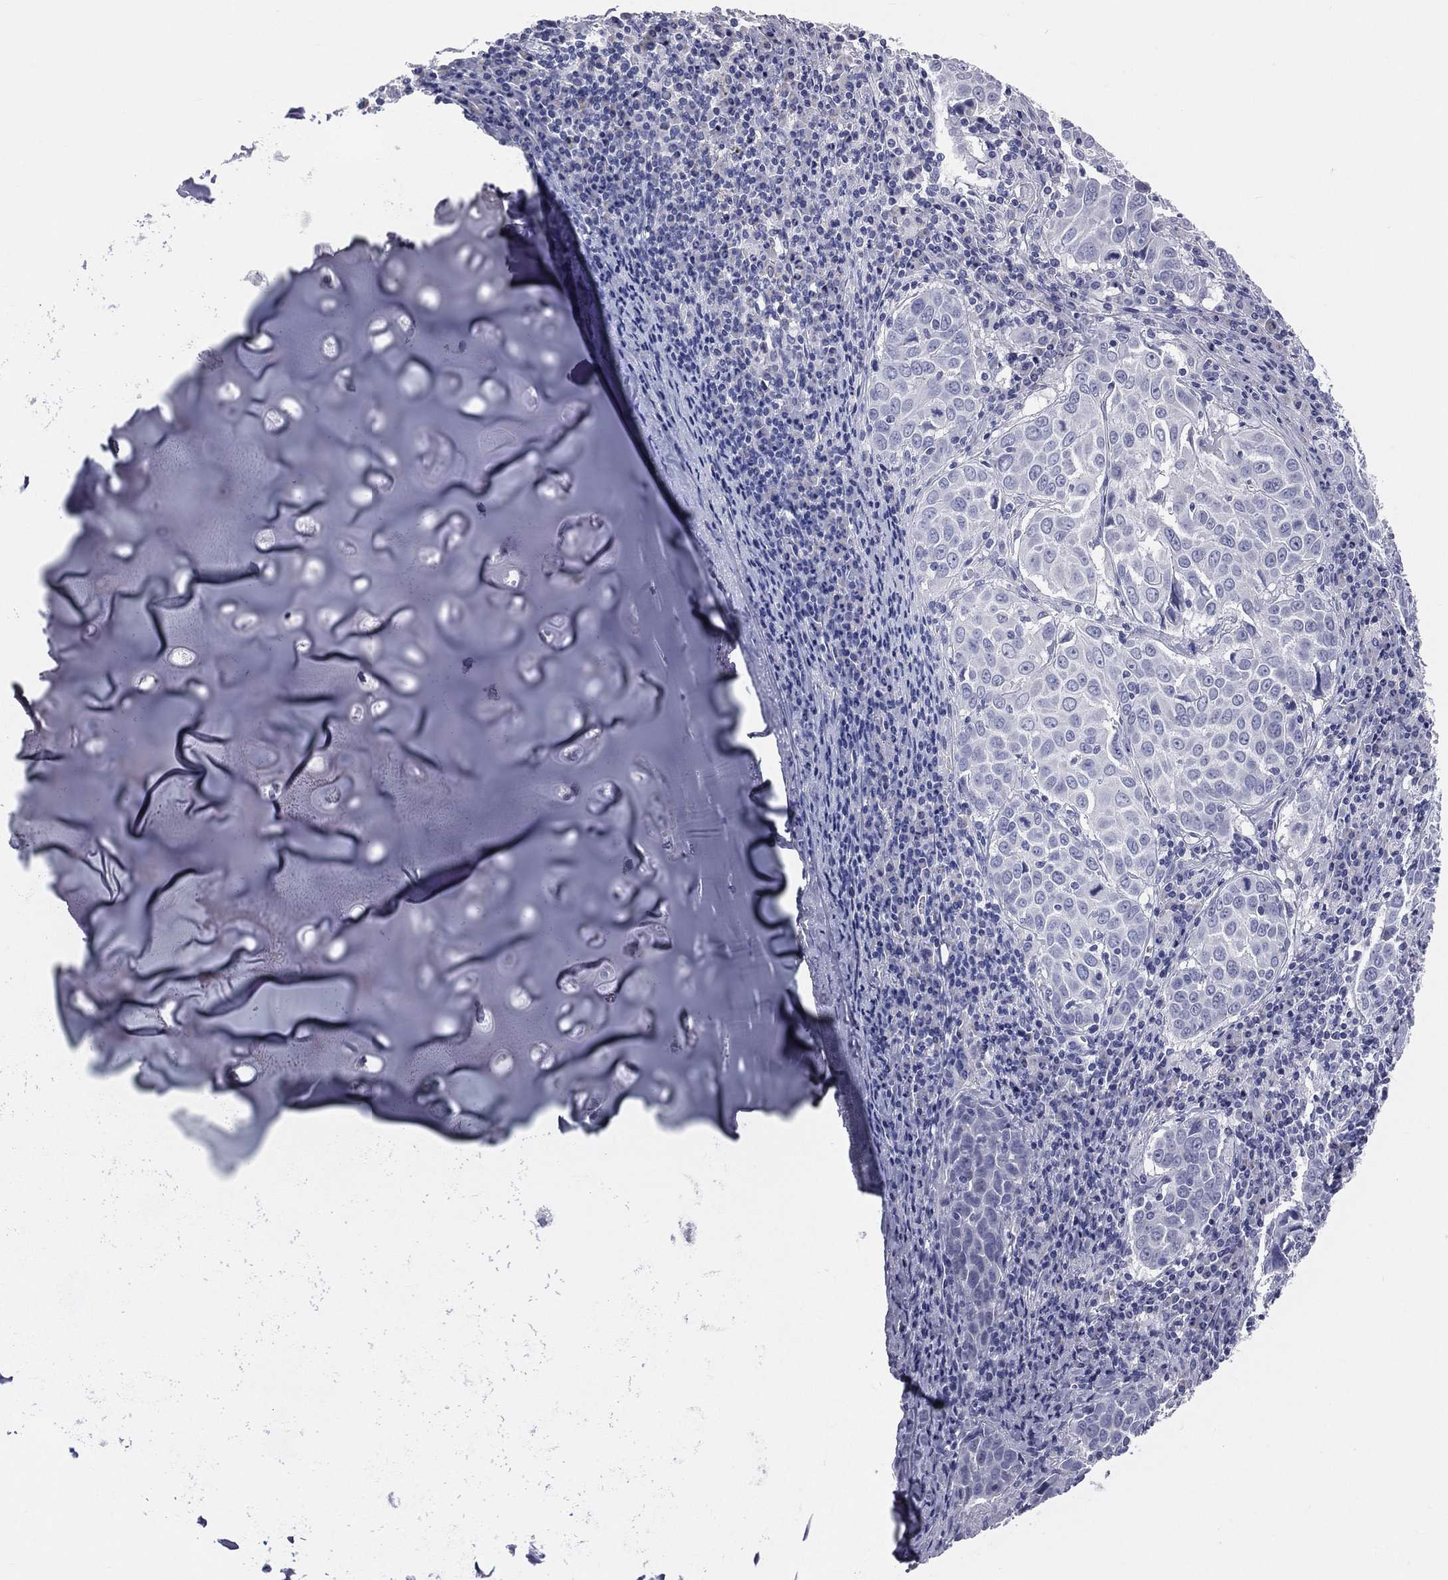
{"staining": {"intensity": "negative", "quantity": "none", "location": "none"}, "tissue": "lung cancer", "cell_type": "Tumor cells", "image_type": "cancer", "snomed": [{"axis": "morphology", "description": "Squamous cell carcinoma, NOS"}, {"axis": "topography", "description": "Lung"}], "caption": "IHC of lung cancer (squamous cell carcinoma) exhibits no expression in tumor cells.", "gene": "MLN", "patient": {"sex": "male", "age": 57}}